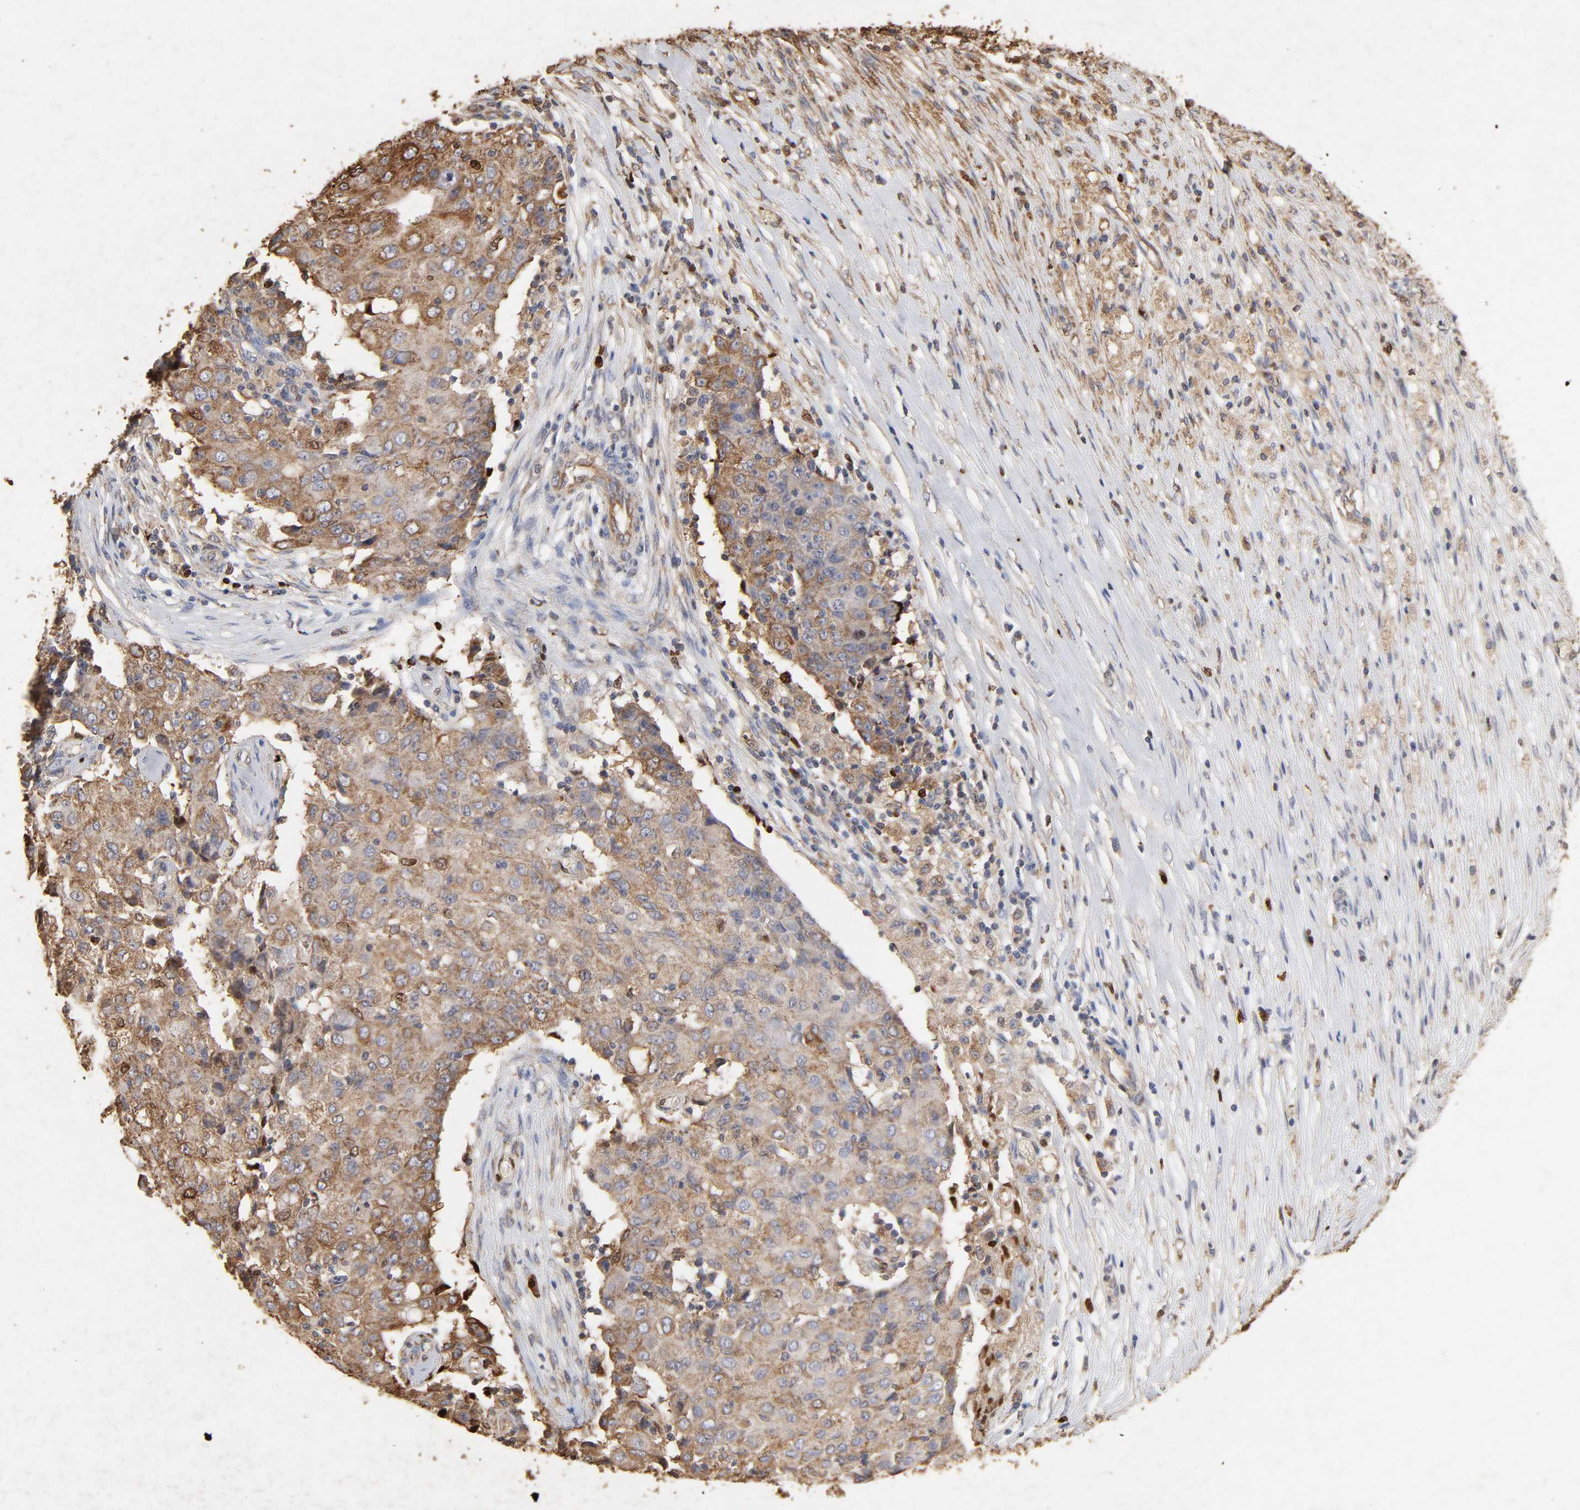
{"staining": {"intensity": "moderate", "quantity": "25%-75%", "location": "cytoplasmic/membranous"}, "tissue": "ovarian cancer", "cell_type": "Tumor cells", "image_type": "cancer", "snomed": [{"axis": "morphology", "description": "Carcinoma, endometroid"}, {"axis": "topography", "description": "Ovary"}], "caption": "An image of ovarian cancer (endometroid carcinoma) stained for a protein exhibits moderate cytoplasmic/membranous brown staining in tumor cells.", "gene": "CYCS", "patient": {"sex": "female", "age": 42}}